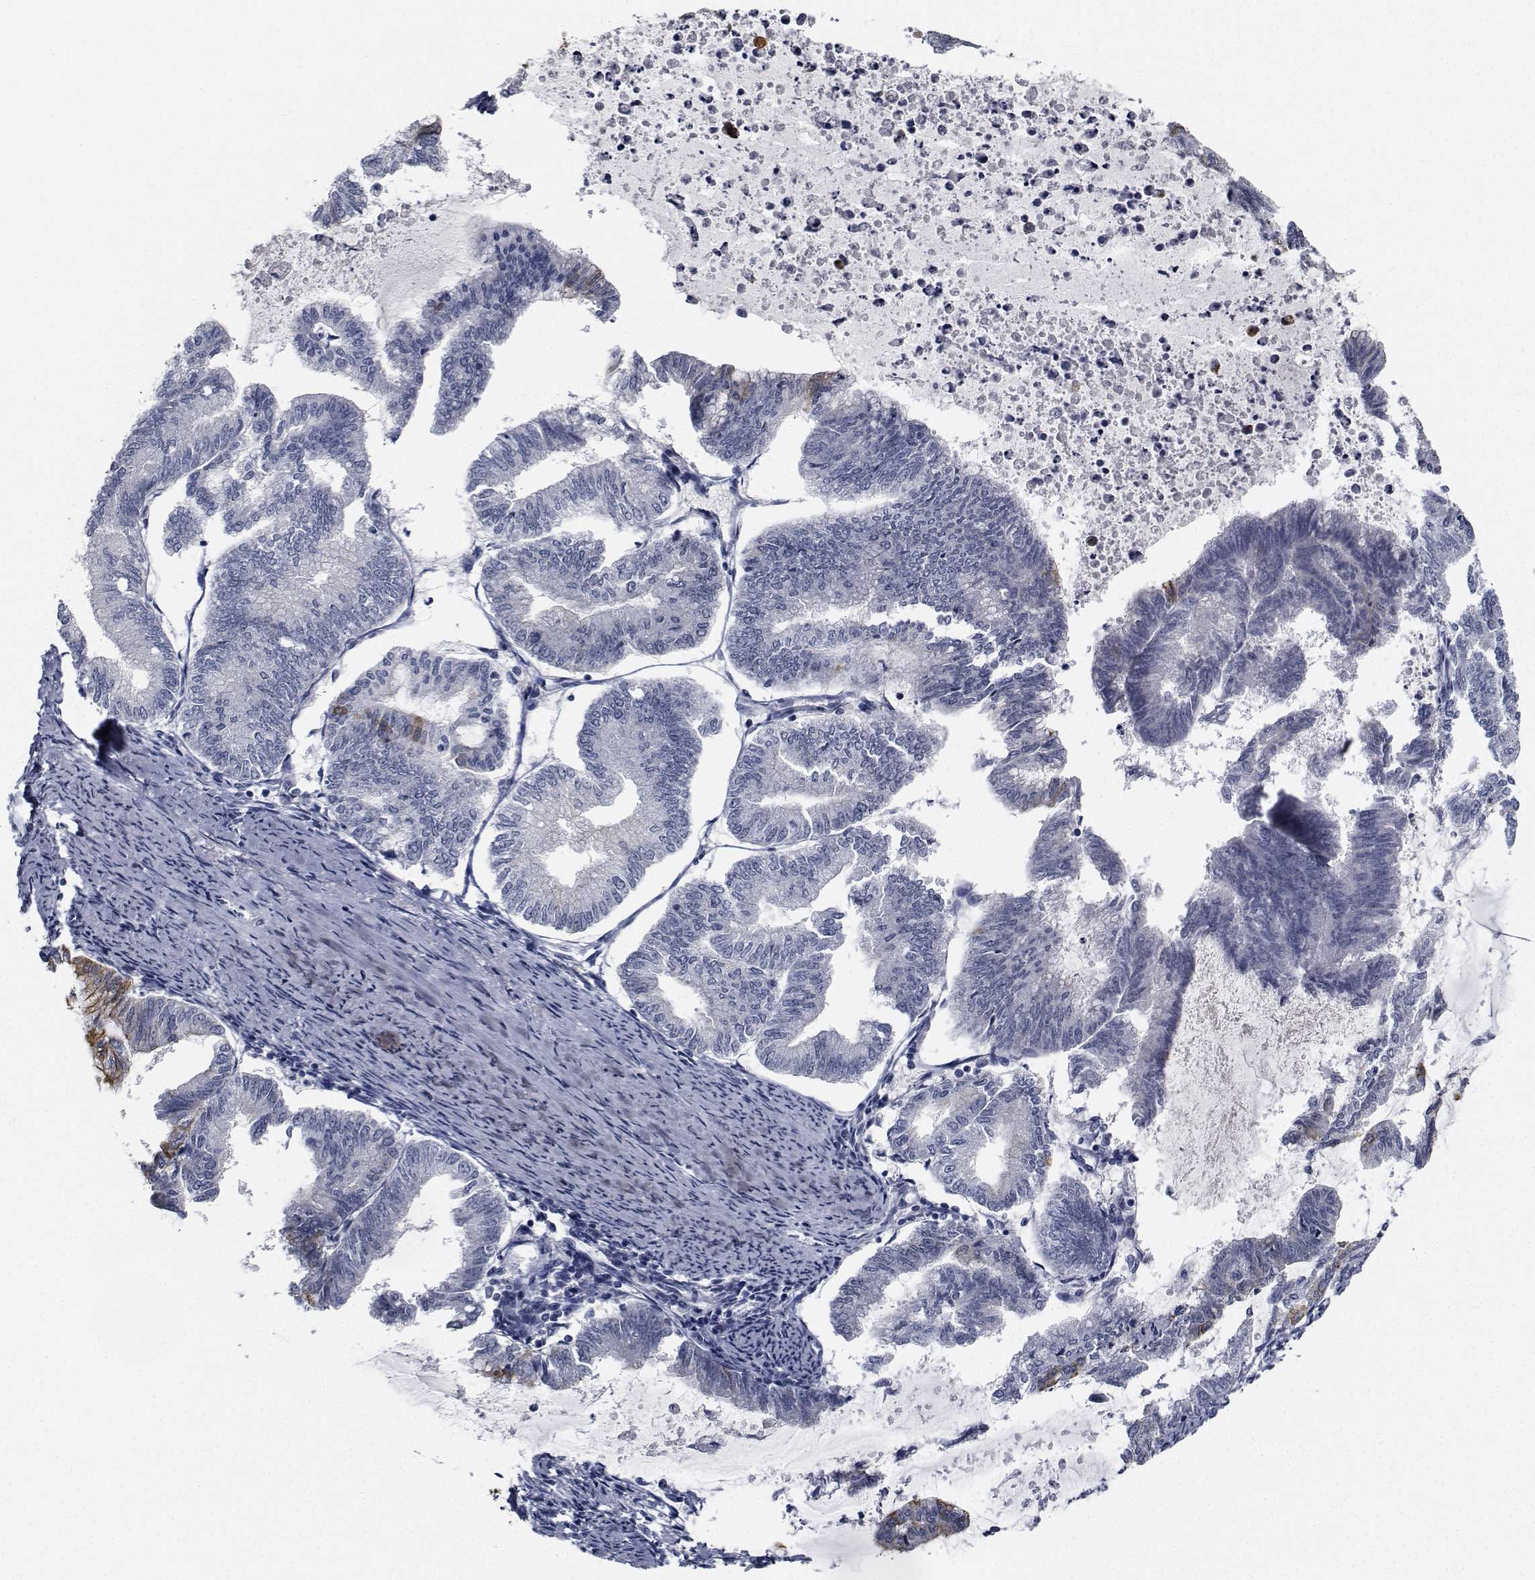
{"staining": {"intensity": "moderate", "quantity": "<25%", "location": "cytoplasmic/membranous"}, "tissue": "endometrial cancer", "cell_type": "Tumor cells", "image_type": "cancer", "snomed": [{"axis": "morphology", "description": "Adenocarcinoma, NOS"}, {"axis": "topography", "description": "Endometrium"}], "caption": "Immunohistochemistry (IHC) staining of endometrial cancer (adenocarcinoma), which displays low levels of moderate cytoplasmic/membranous expression in about <25% of tumor cells indicating moderate cytoplasmic/membranous protein expression. The staining was performed using DAB (3,3'-diaminobenzidine) (brown) for protein detection and nuclei were counterstained in hematoxylin (blue).", "gene": "NVL", "patient": {"sex": "female", "age": 79}}